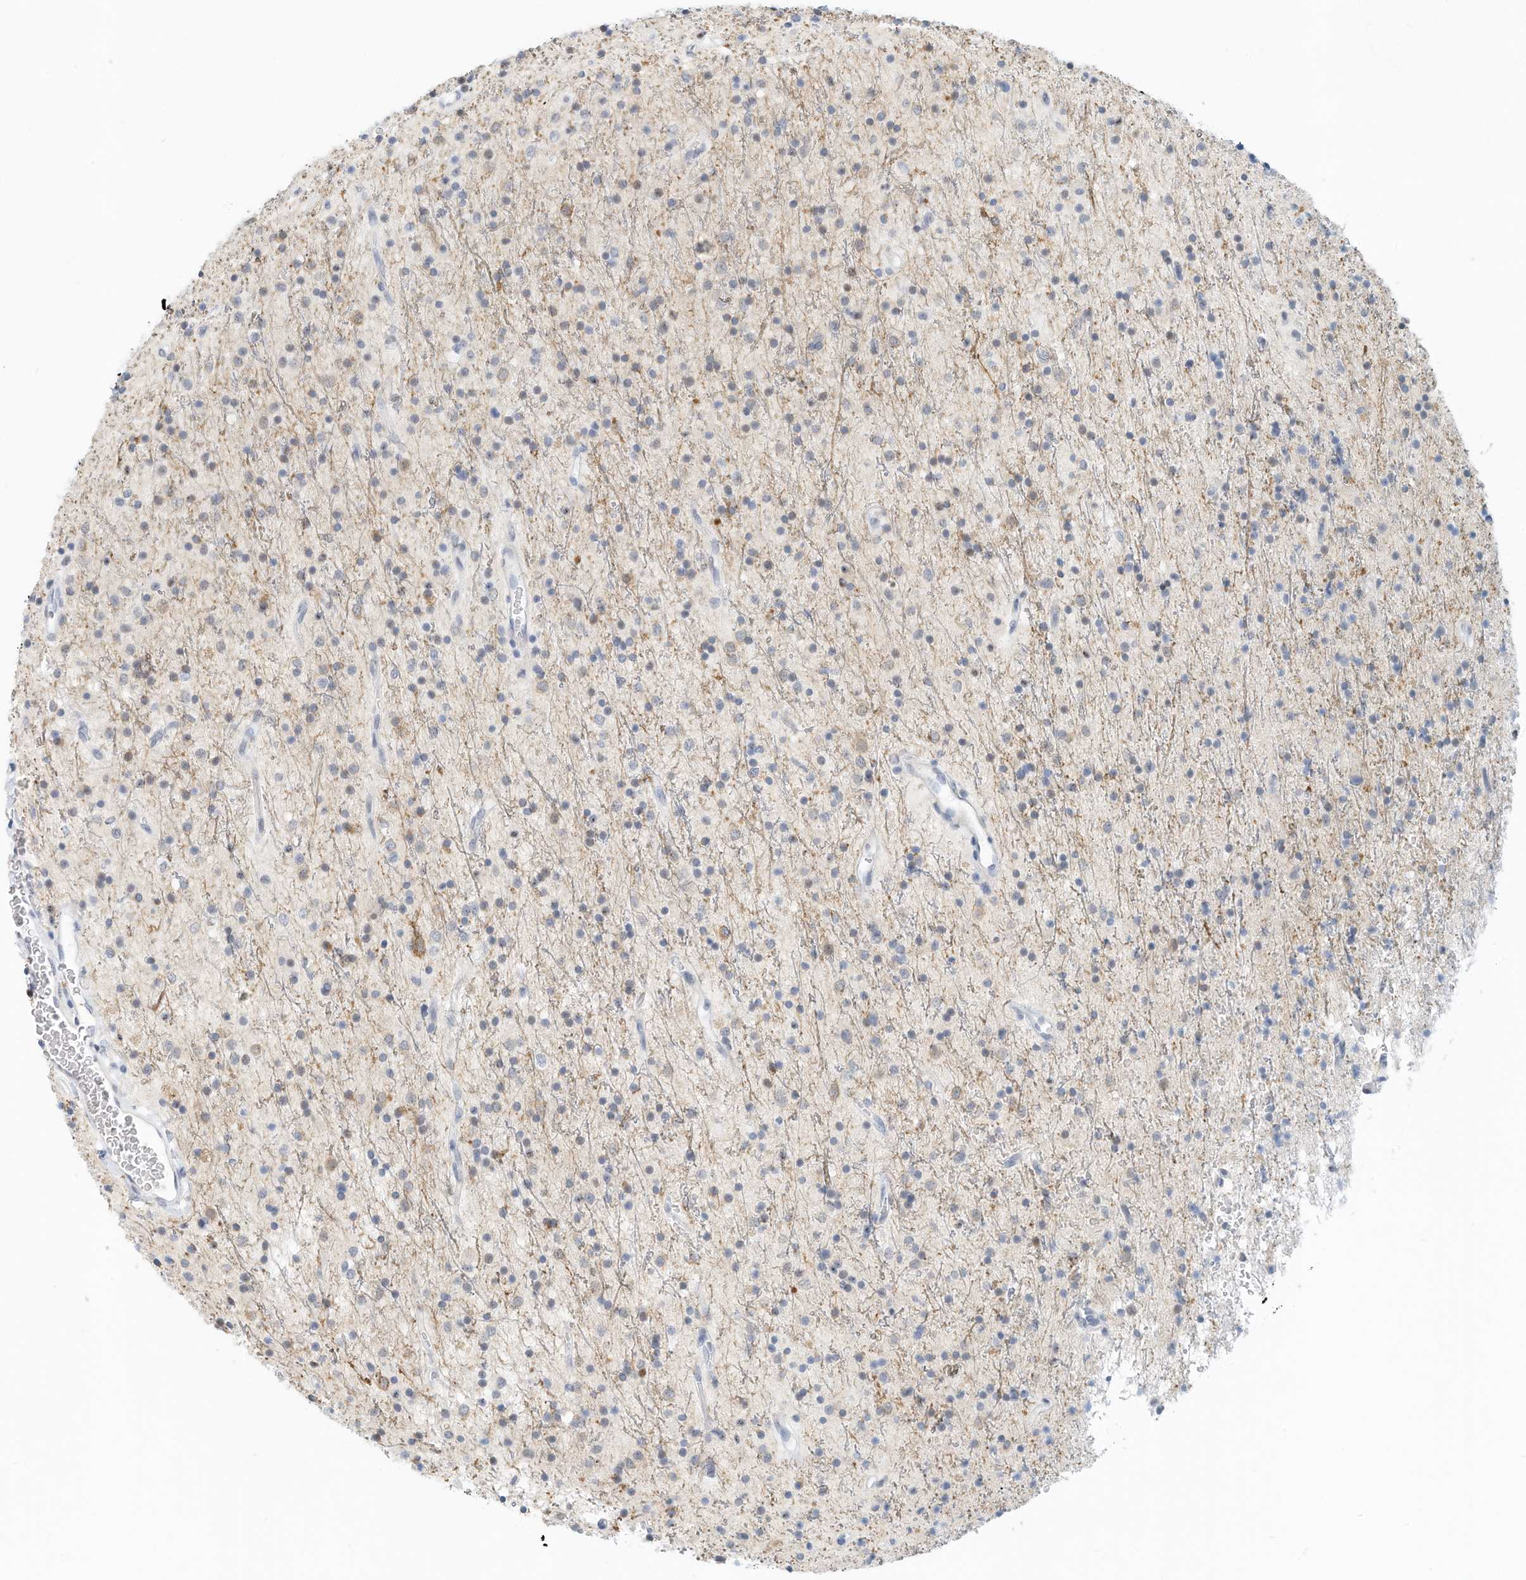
{"staining": {"intensity": "negative", "quantity": "none", "location": "none"}, "tissue": "glioma", "cell_type": "Tumor cells", "image_type": "cancer", "snomed": [{"axis": "morphology", "description": "Glioma, malignant, High grade"}, {"axis": "topography", "description": "Brain"}], "caption": "The photomicrograph exhibits no significant expression in tumor cells of glioma.", "gene": "ARHGAP28", "patient": {"sex": "male", "age": 34}}